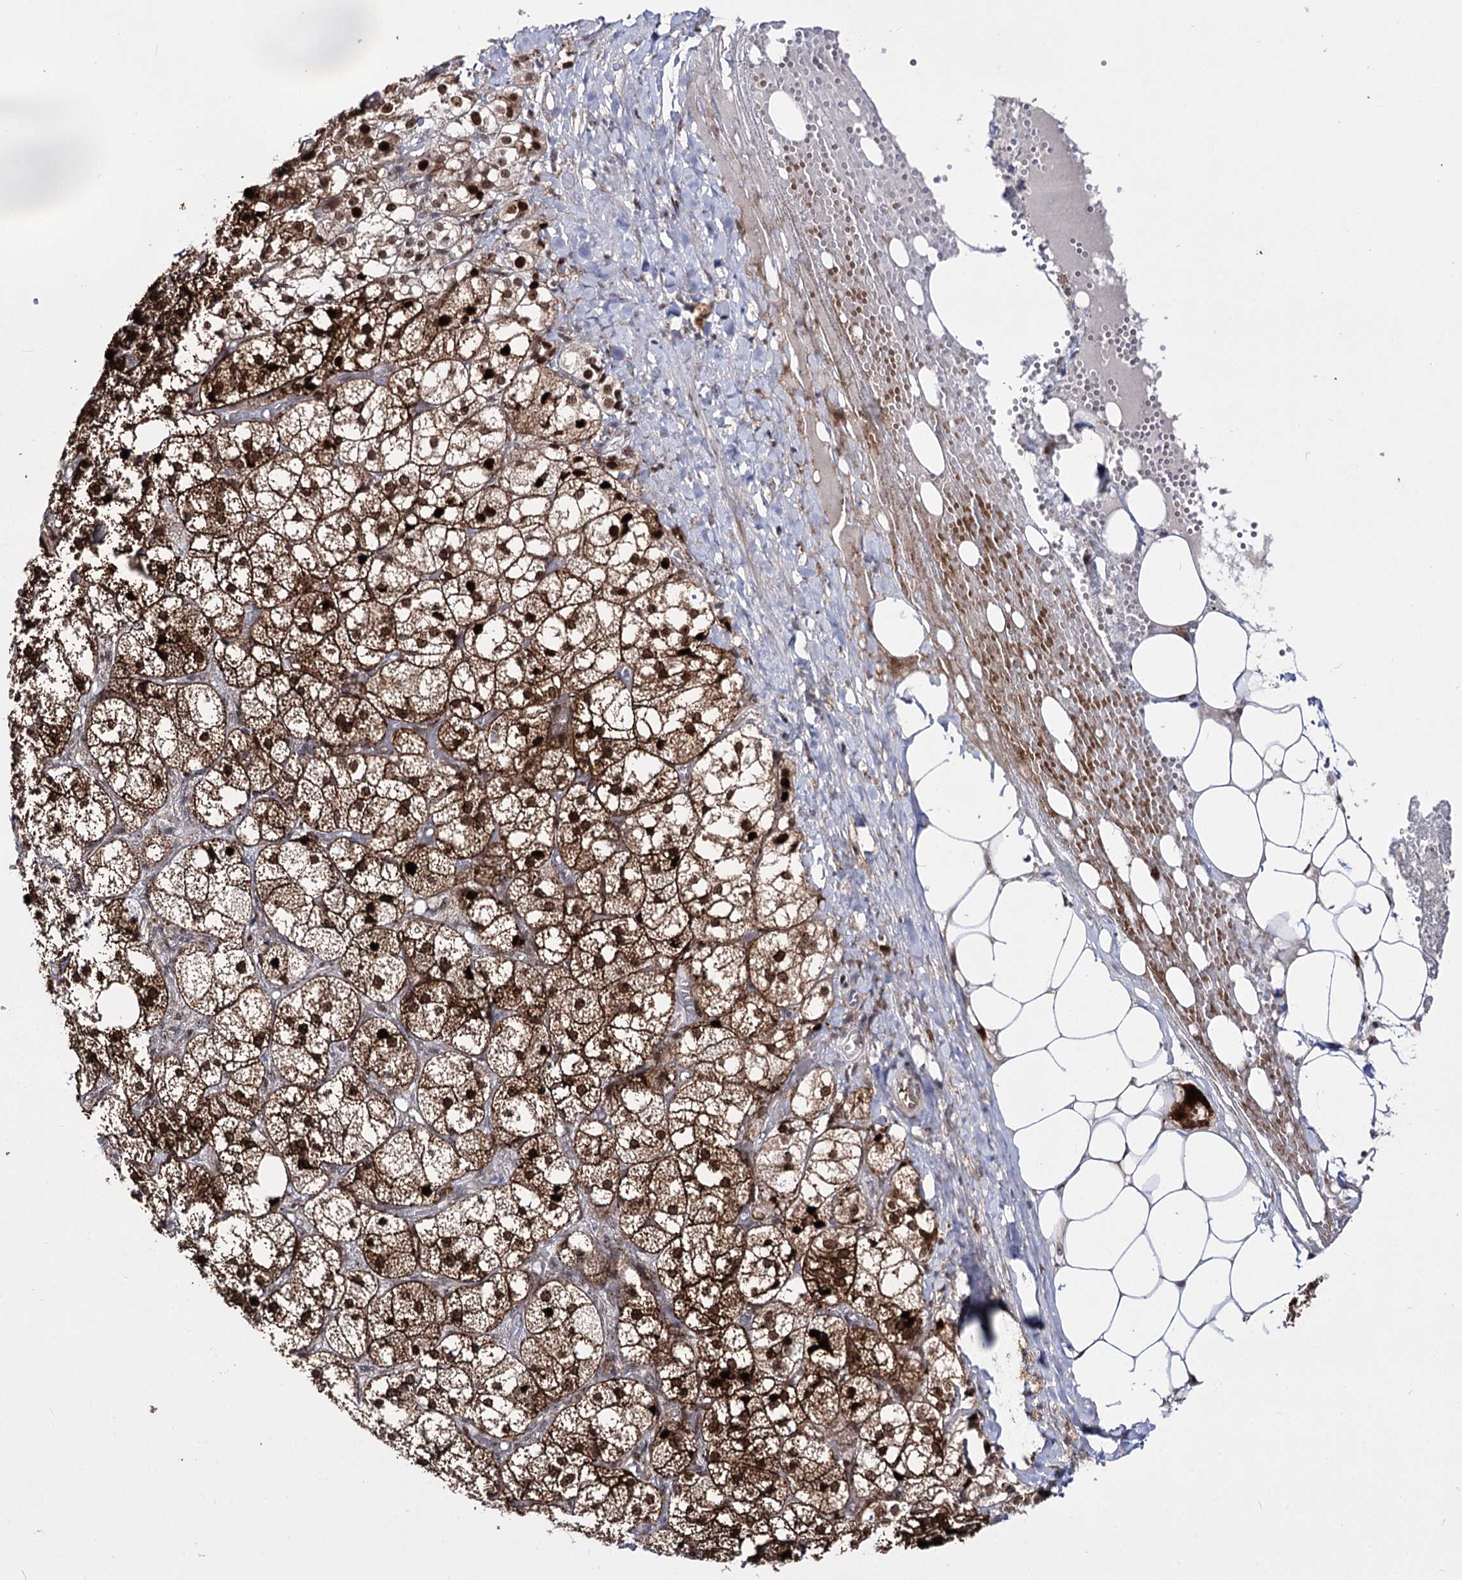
{"staining": {"intensity": "strong", "quantity": ">75%", "location": "cytoplasmic/membranous,nuclear"}, "tissue": "adrenal gland", "cell_type": "Glandular cells", "image_type": "normal", "snomed": [{"axis": "morphology", "description": "Normal tissue, NOS"}, {"axis": "topography", "description": "Adrenal gland"}], "caption": "This photomicrograph reveals IHC staining of normal adrenal gland, with high strong cytoplasmic/membranous,nuclear staining in approximately >75% of glandular cells.", "gene": "STOX1", "patient": {"sex": "female", "age": 61}}